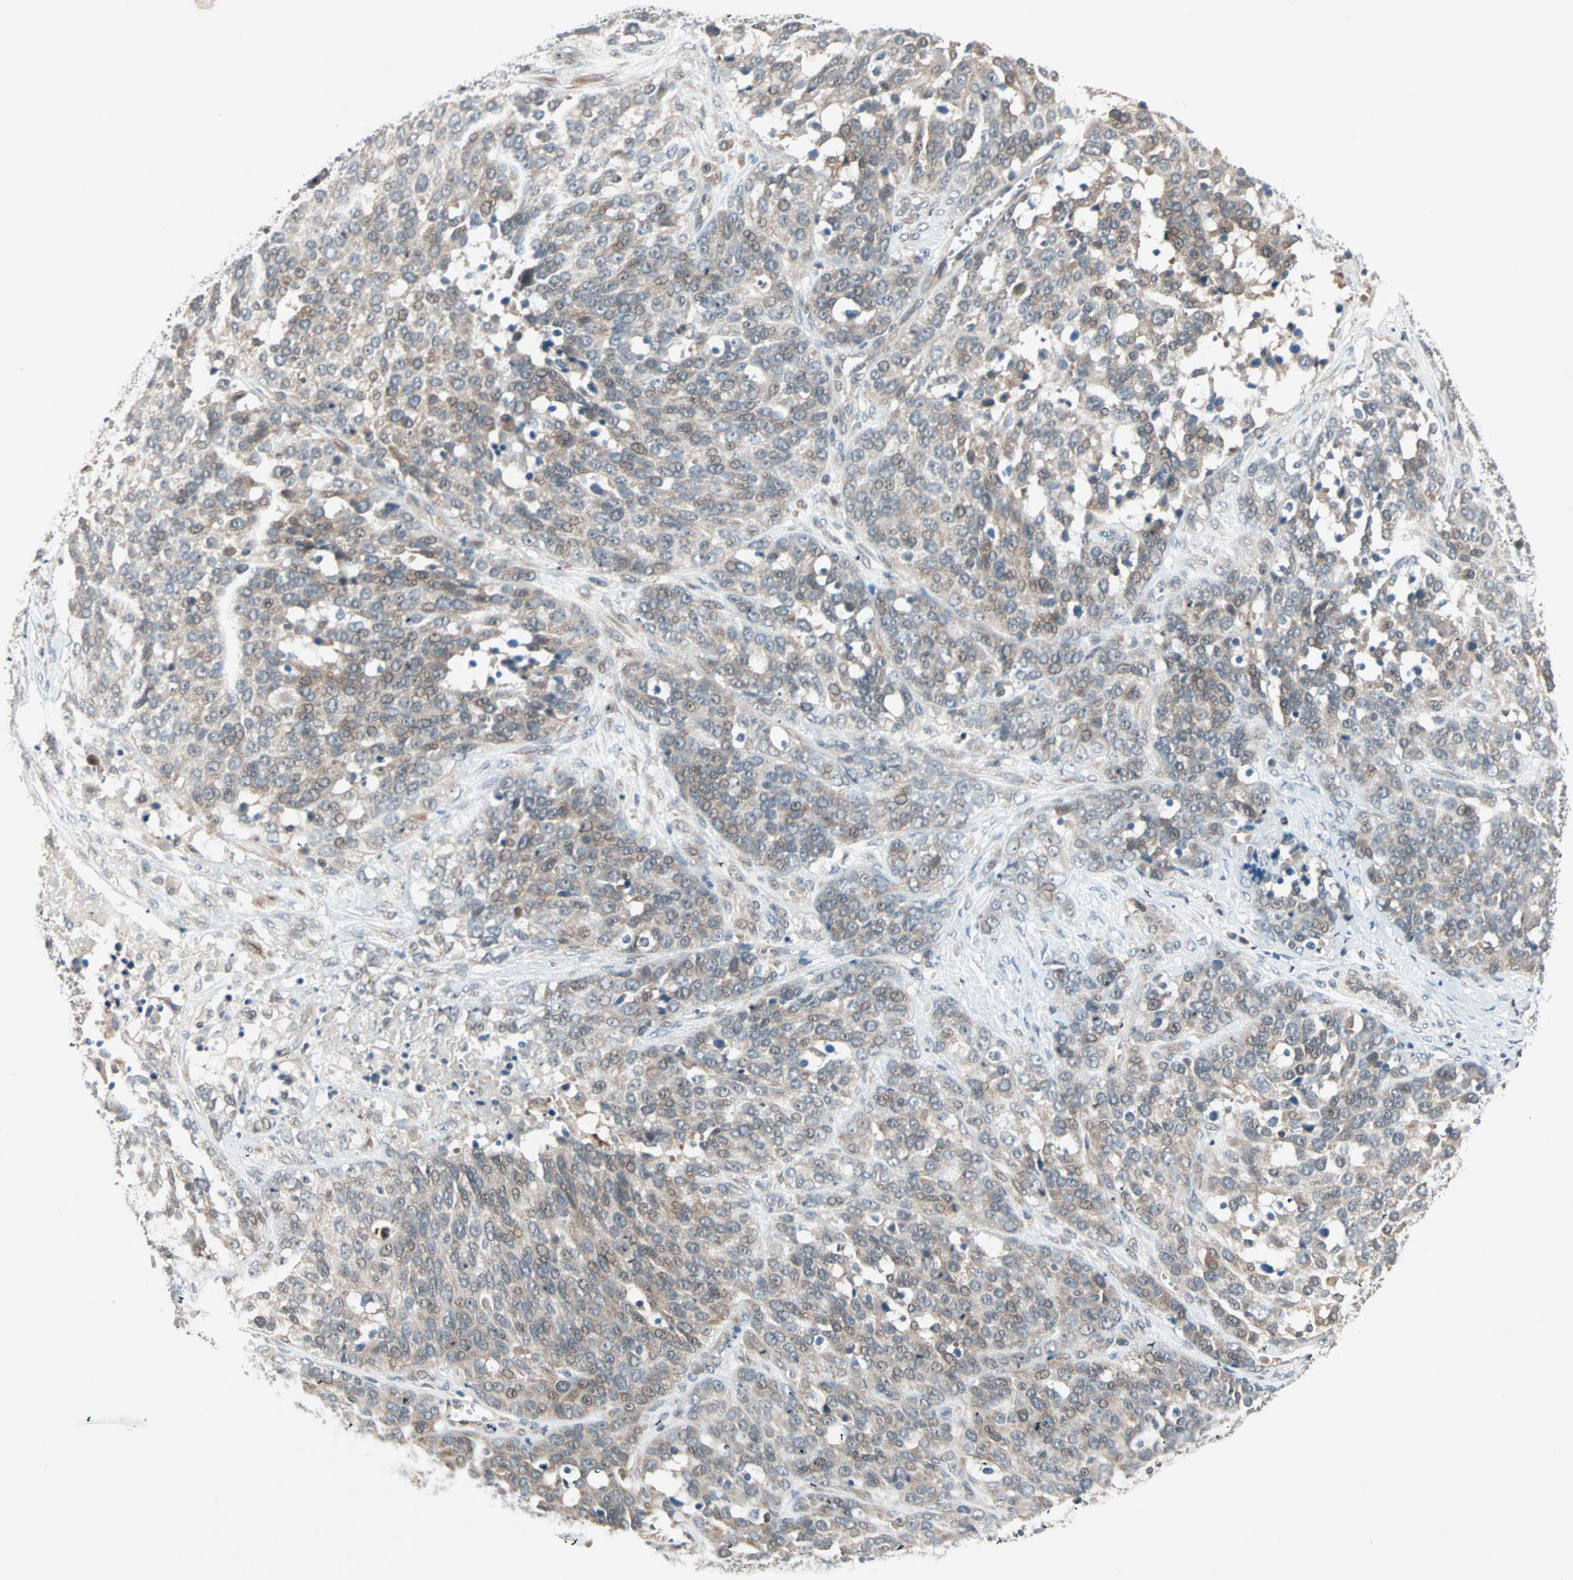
{"staining": {"intensity": "weak", "quantity": "25%-75%", "location": "cytoplasmic/membranous,nuclear"}, "tissue": "ovarian cancer", "cell_type": "Tumor cells", "image_type": "cancer", "snomed": [{"axis": "morphology", "description": "Cystadenocarcinoma, serous, NOS"}, {"axis": "topography", "description": "Ovary"}], "caption": "A histopathology image of human ovarian cancer stained for a protein shows weak cytoplasmic/membranous and nuclear brown staining in tumor cells. (Stains: DAB in brown, nuclei in blue, Microscopy: brightfield microscopy at high magnification).", "gene": "PGBD1", "patient": {"sex": "female", "age": 44}}